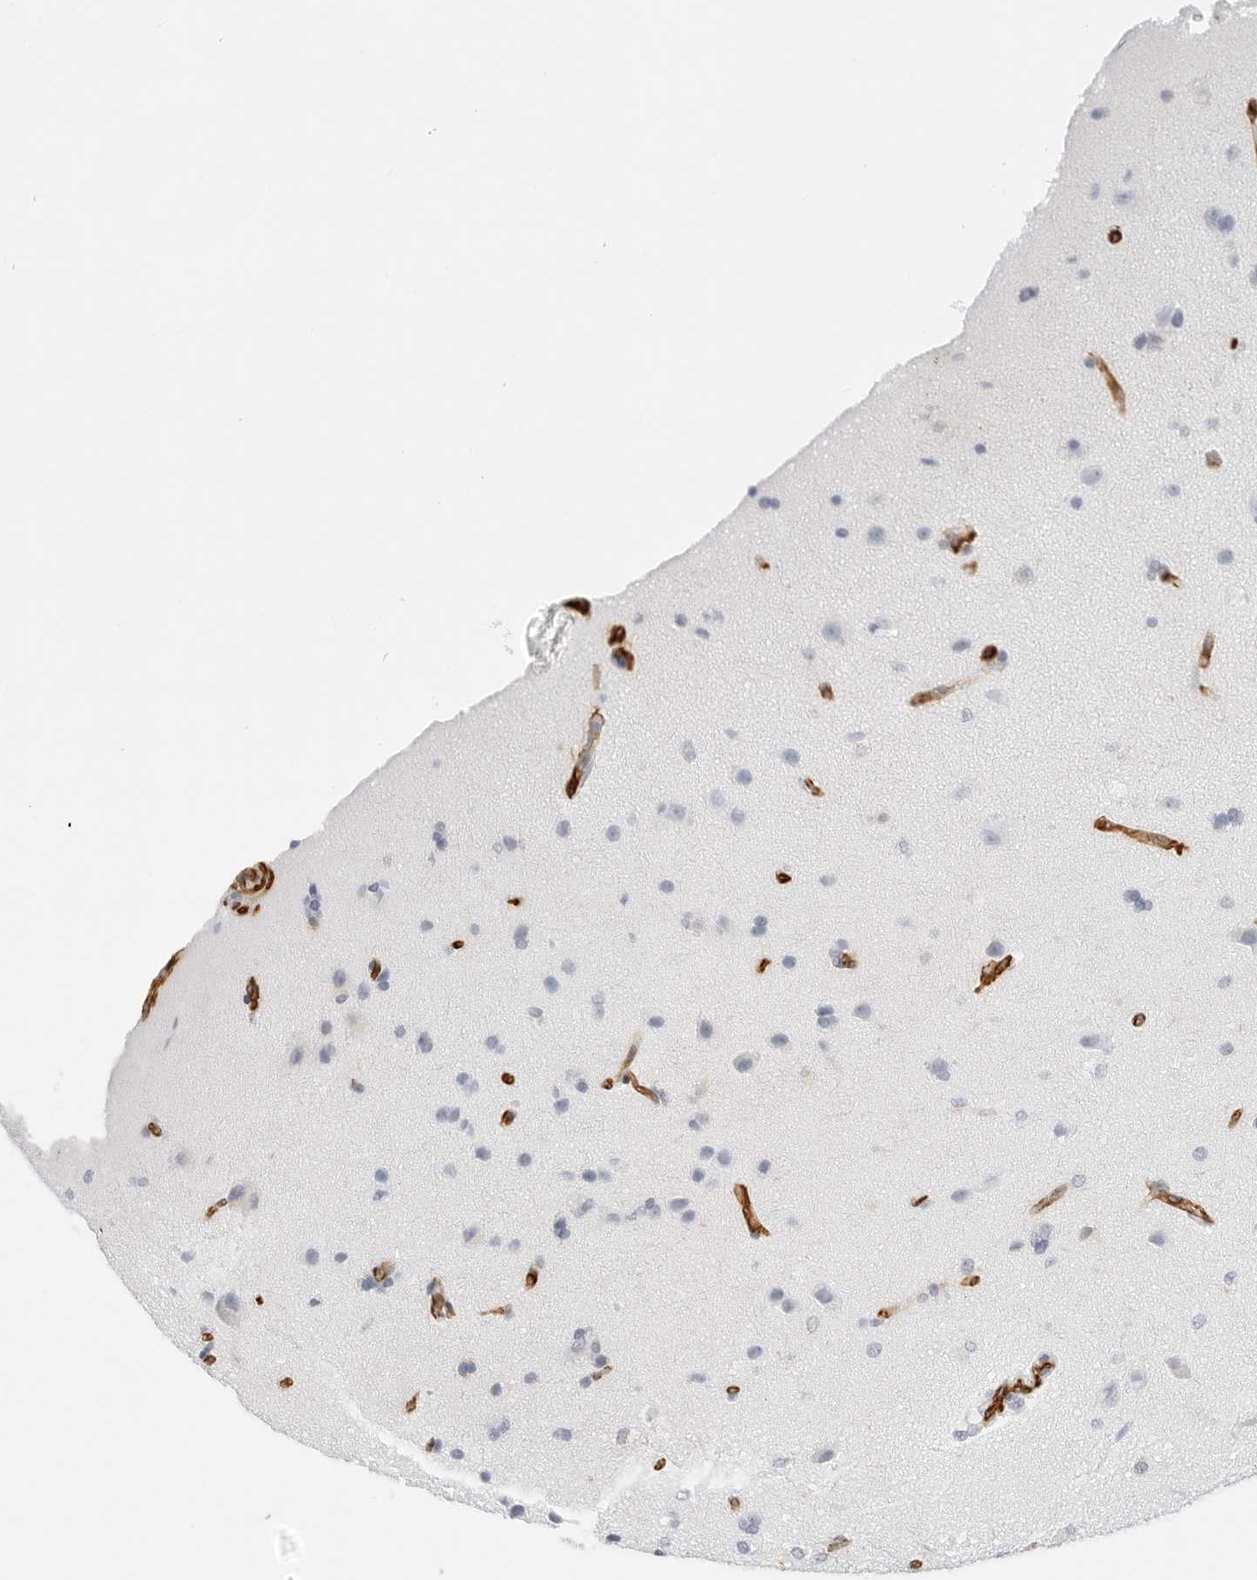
{"staining": {"intensity": "strong", "quantity": ">75%", "location": "cytoplasmic/membranous"}, "tissue": "cerebral cortex", "cell_type": "Endothelial cells", "image_type": "normal", "snomed": [{"axis": "morphology", "description": "Normal tissue, NOS"}, {"axis": "topography", "description": "Cerebral cortex"}], "caption": "An immunohistochemistry (IHC) photomicrograph of unremarkable tissue is shown. Protein staining in brown shows strong cytoplasmic/membranous positivity in cerebral cortex within endothelial cells.", "gene": "NES", "patient": {"sex": "male", "age": 62}}